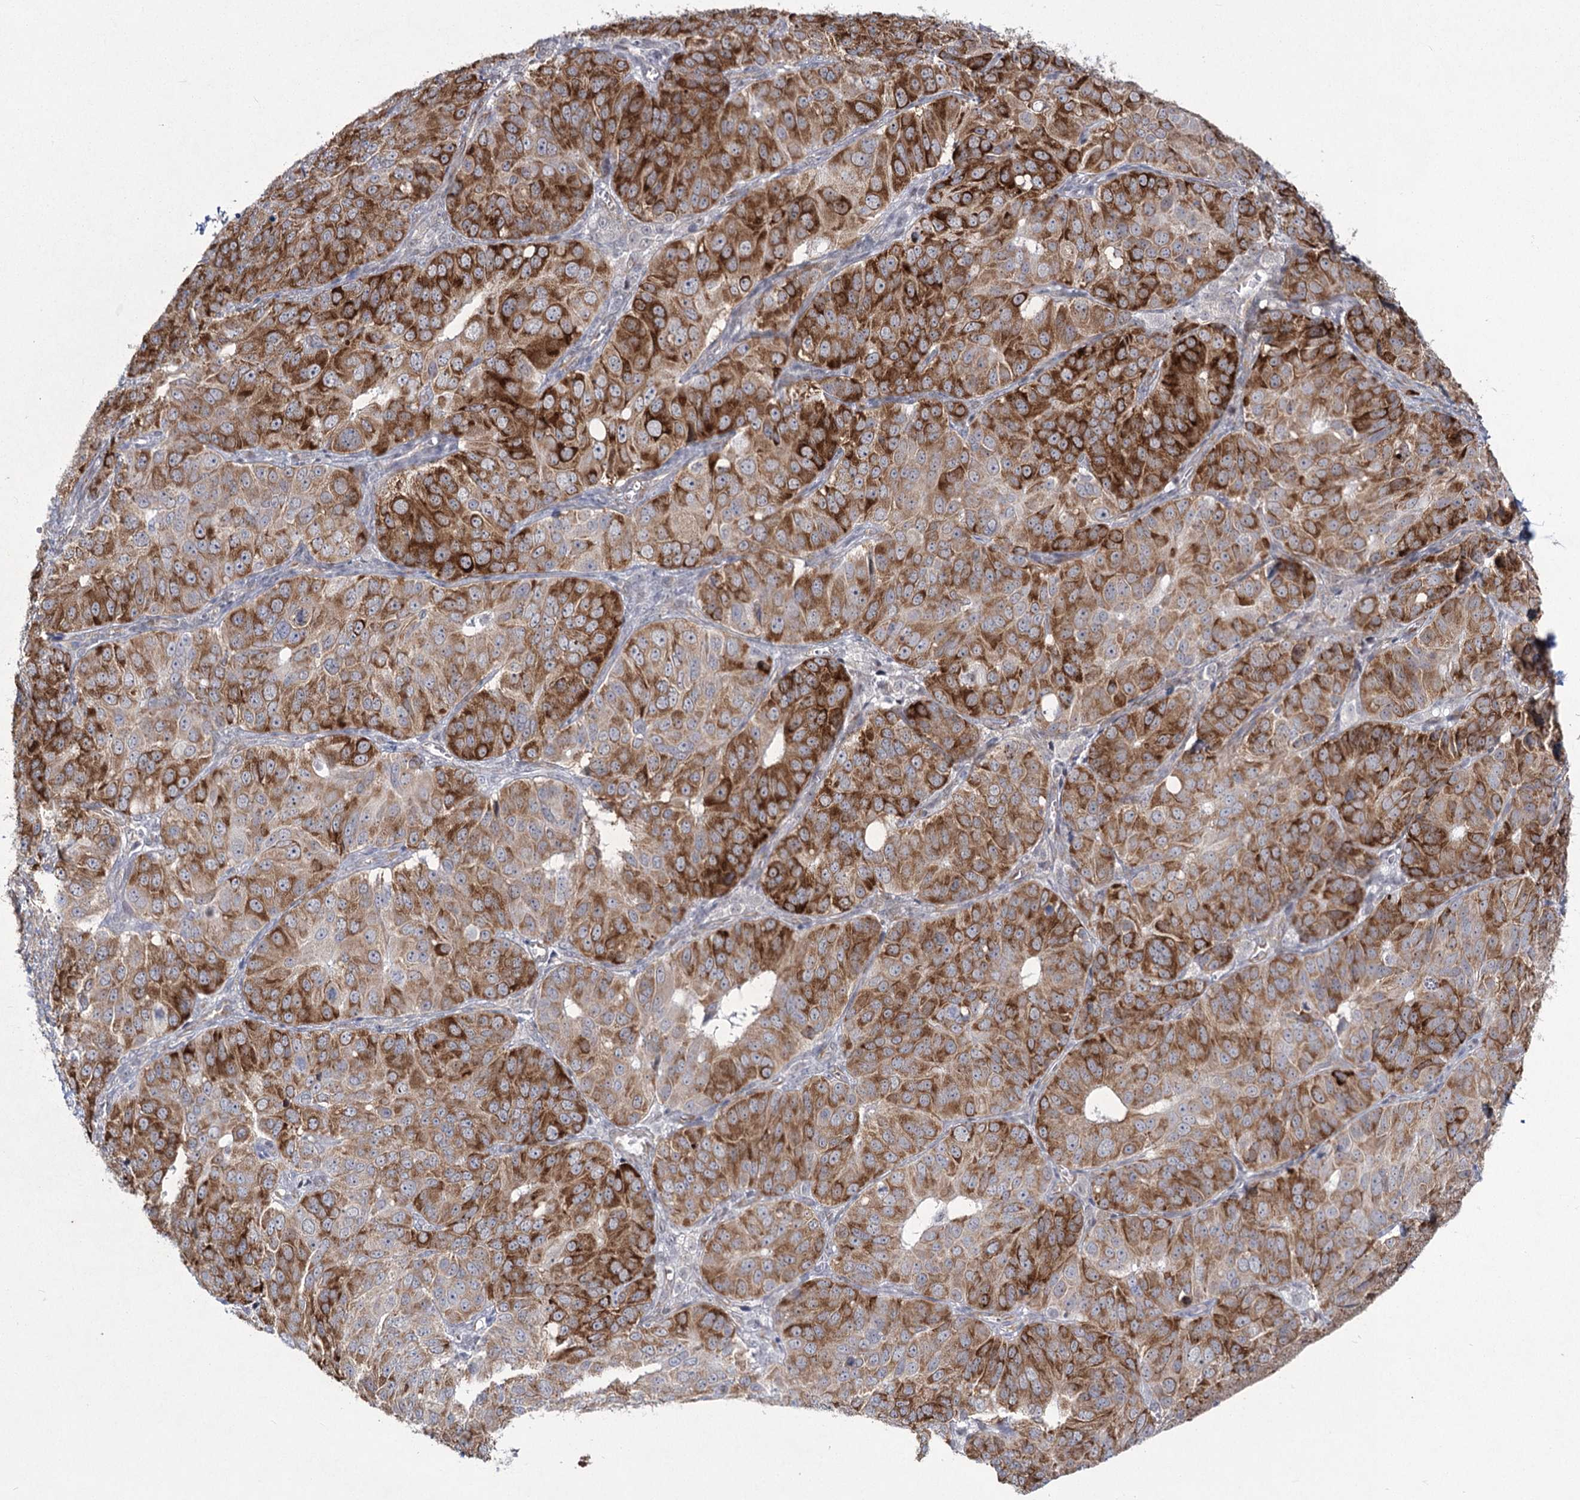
{"staining": {"intensity": "strong", "quantity": ">75%", "location": "cytoplasmic/membranous"}, "tissue": "ovarian cancer", "cell_type": "Tumor cells", "image_type": "cancer", "snomed": [{"axis": "morphology", "description": "Carcinoma, endometroid"}, {"axis": "topography", "description": "Ovary"}], "caption": "Protein expression analysis of endometroid carcinoma (ovarian) shows strong cytoplasmic/membranous expression in about >75% of tumor cells.", "gene": "YBX3", "patient": {"sex": "female", "age": 51}}